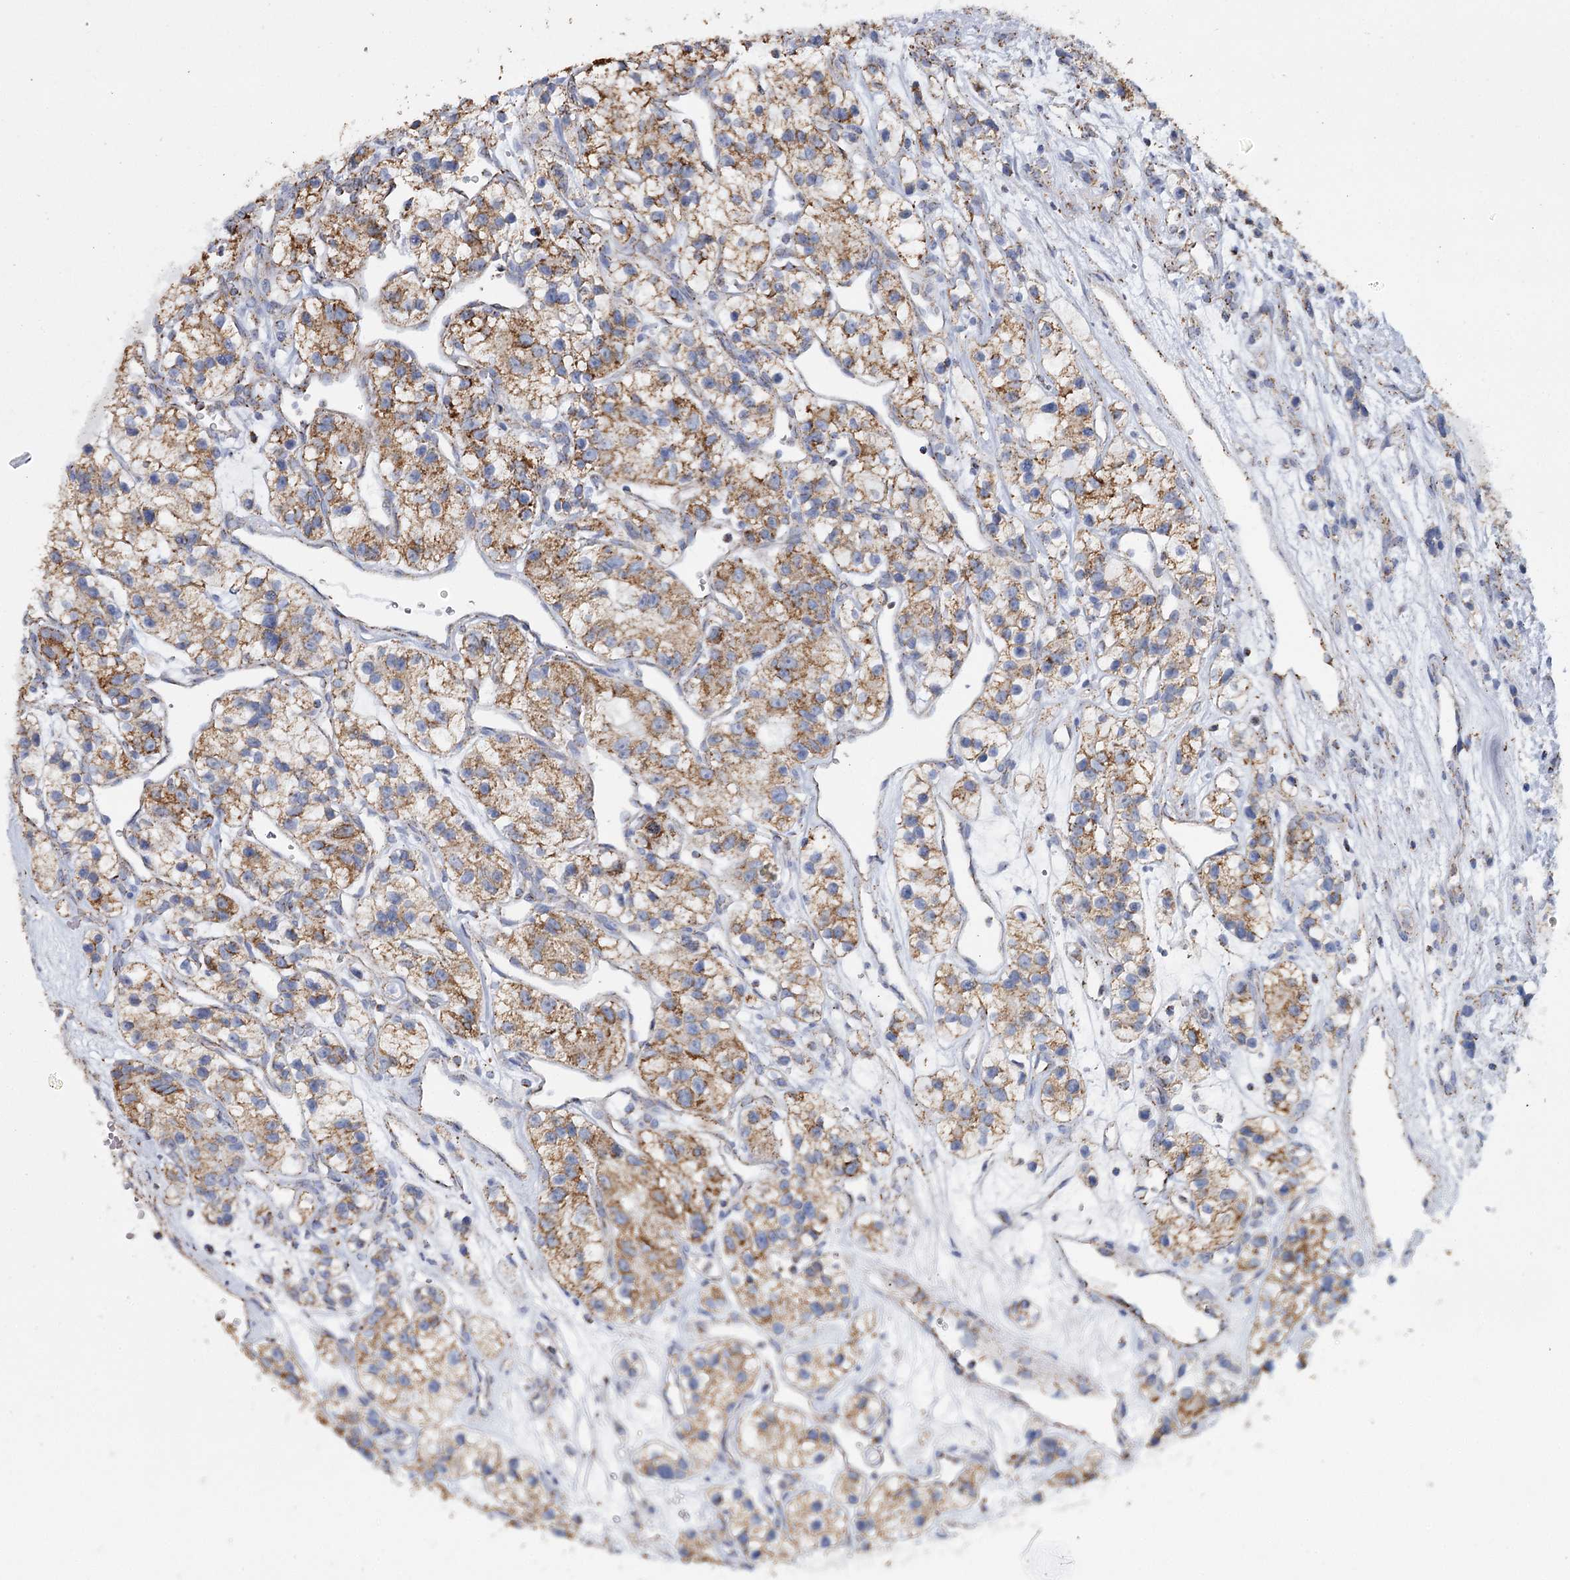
{"staining": {"intensity": "moderate", "quantity": ">75%", "location": "cytoplasmic/membranous"}, "tissue": "renal cancer", "cell_type": "Tumor cells", "image_type": "cancer", "snomed": [{"axis": "morphology", "description": "Adenocarcinoma, NOS"}, {"axis": "topography", "description": "Kidney"}], "caption": "Immunohistochemical staining of human renal adenocarcinoma demonstrates medium levels of moderate cytoplasmic/membranous protein expression in approximately >75% of tumor cells.", "gene": "MRPL44", "patient": {"sex": "female", "age": 57}}